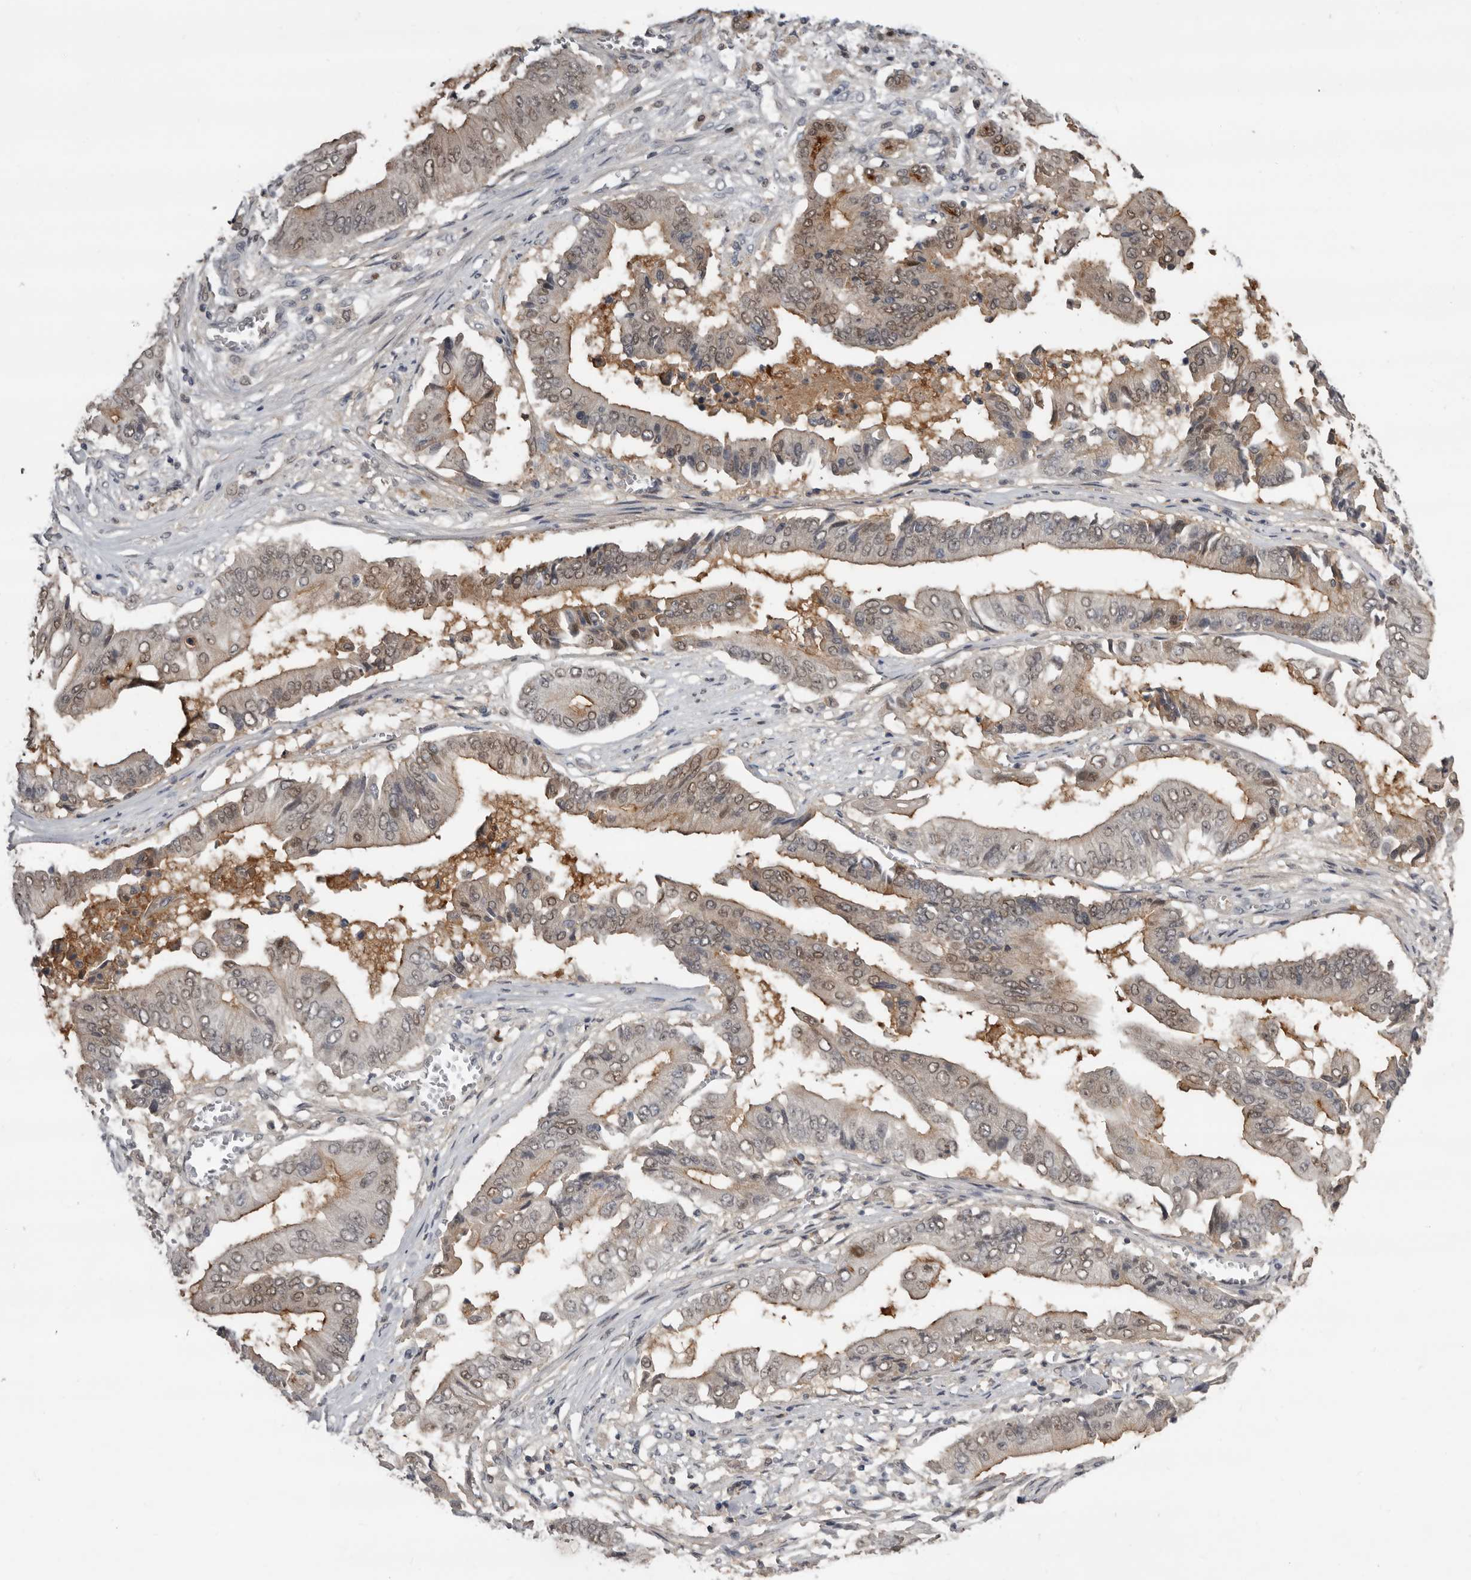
{"staining": {"intensity": "moderate", "quantity": "25%-75%", "location": "cytoplasmic/membranous,nuclear"}, "tissue": "pancreatic cancer", "cell_type": "Tumor cells", "image_type": "cancer", "snomed": [{"axis": "morphology", "description": "Adenocarcinoma, NOS"}, {"axis": "topography", "description": "Pancreas"}], "caption": "A histopathology image of human pancreatic adenocarcinoma stained for a protein shows moderate cytoplasmic/membranous and nuclear brown staining in tumor cells.", "gene": "RBKS", "patient": {"sex": "female", "age": 77}}